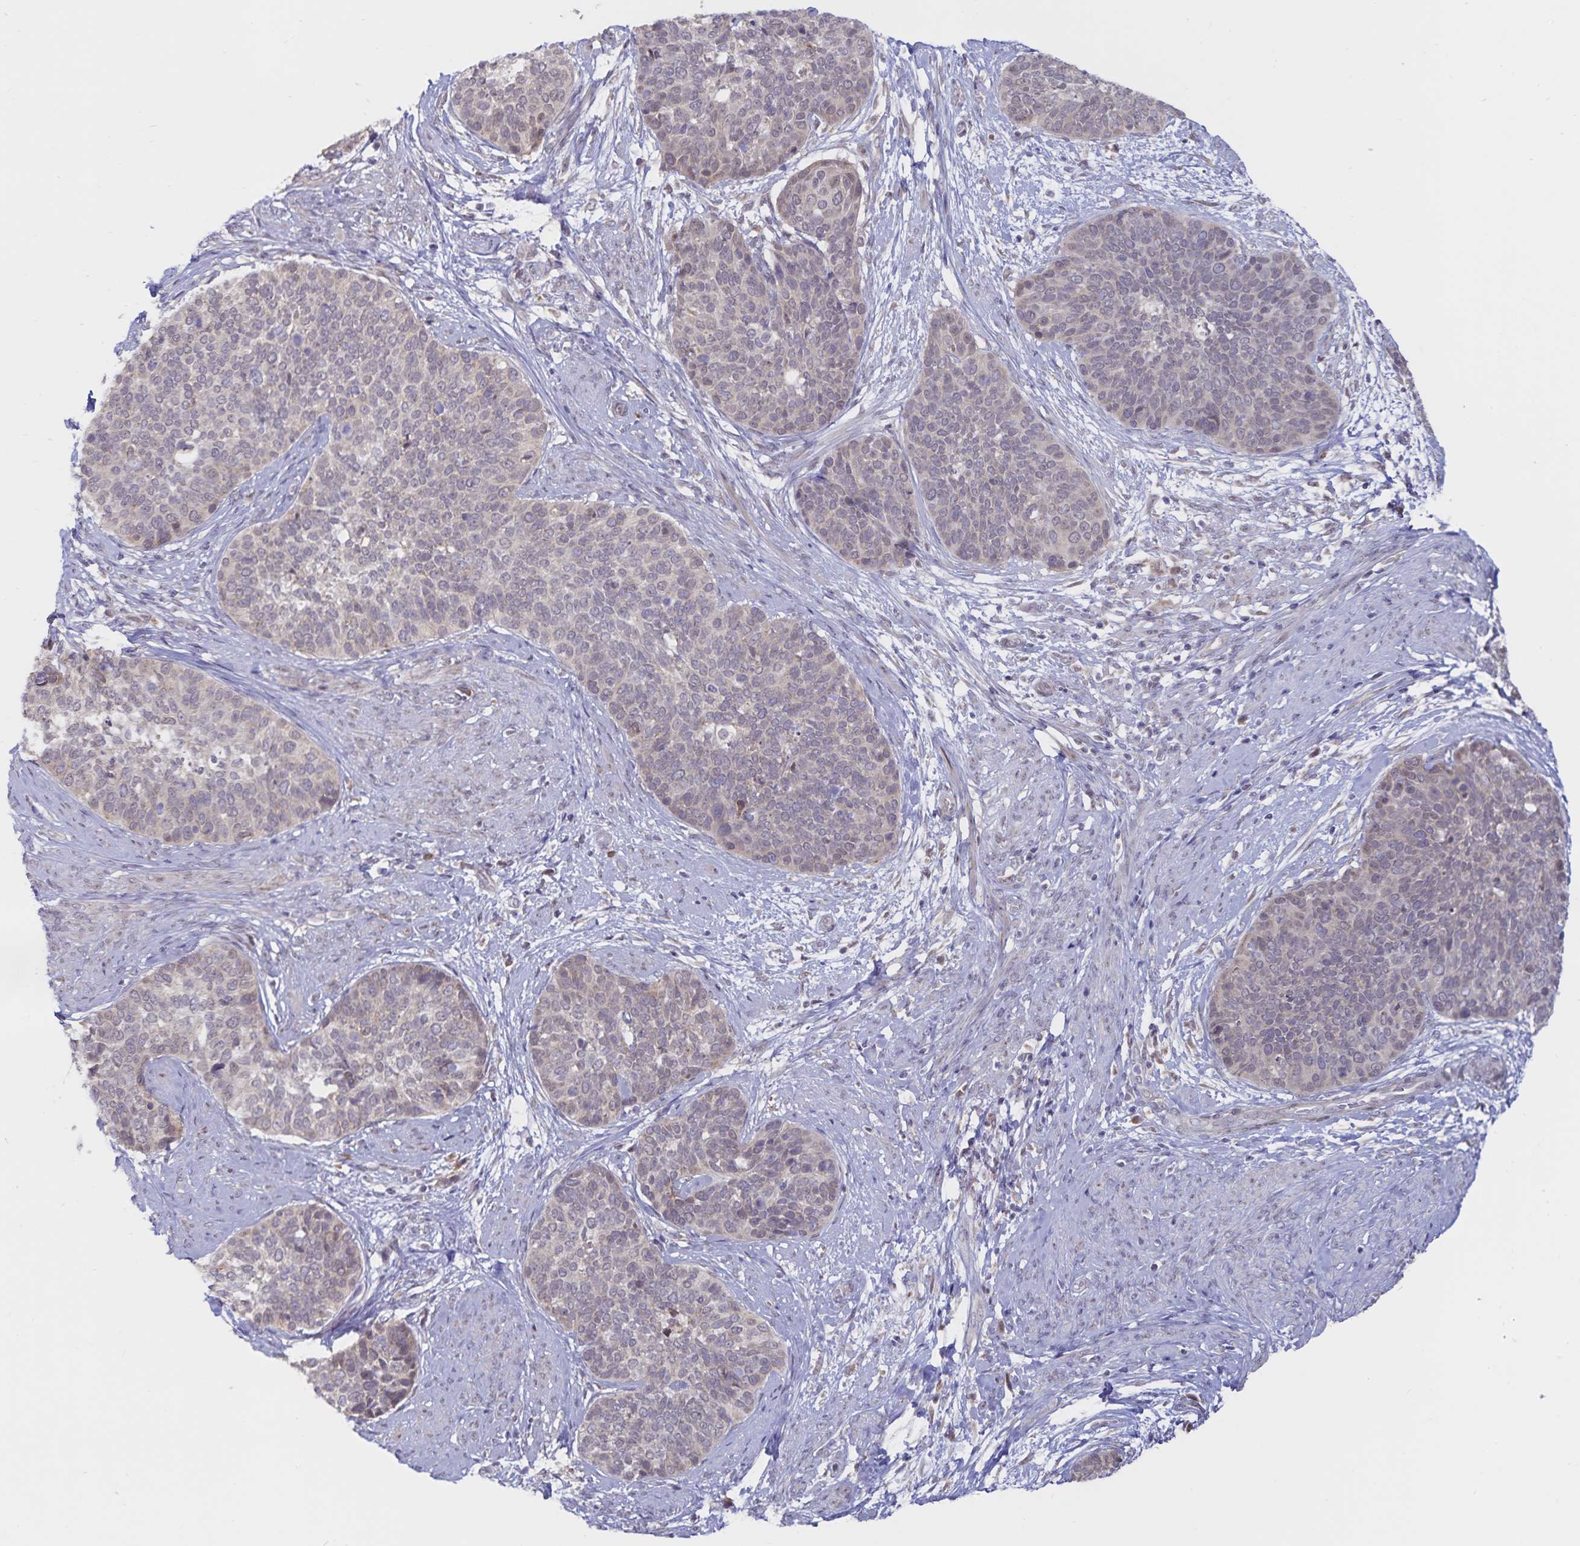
{"staining": {"intensity": "weak", "quantity": "<25%", "location": "cytoplasmic/membranous"}, "tissue": "cervical cancer", "cell_type": "Tumor cells", "image_type": "cancer", "snomed": [{"axis": "morphology", "description": "Squamous cell carcinoma, NOS"}, {"axis": "topography", "description": "Cervix"}], "caption": "This is an immunohistochemistry (IHC) image of cervical cancer (squamous cell carcinoma). There is no positivity in tumor cells.", "gene": "ATP2A2", "patient": {"sex": "female", "age": 69}}